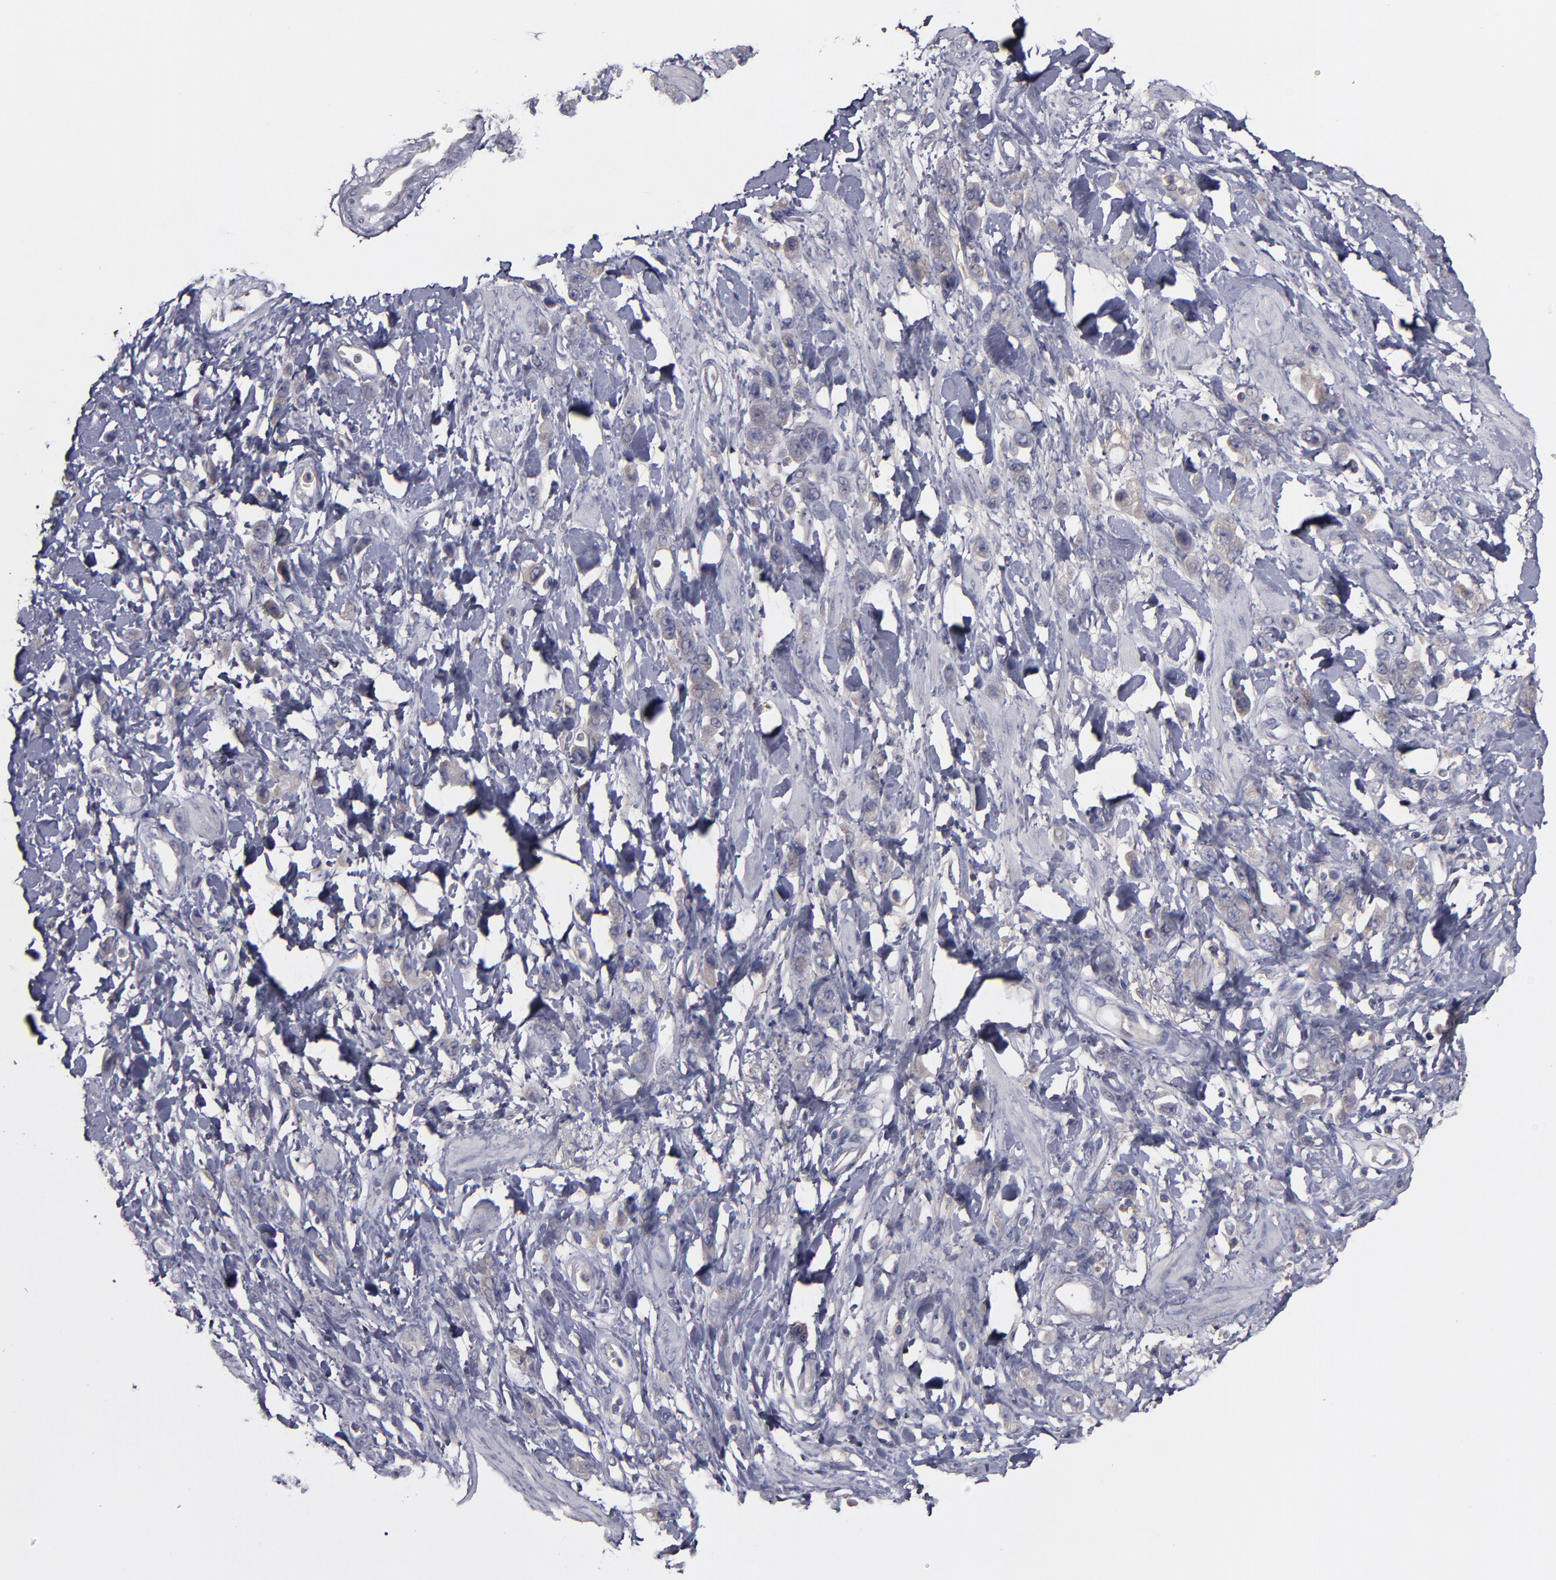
{"staining": {"intensity": "weak", "quantity": ">75%", "location": "cytoplasmic/membranous"}, "tissue": "stomach cancer", "cell_type": "Tumor cells", "image_type": "cancer", "snomed": [{"axis": "morphology", "description": "Normal tissue, NOS"}, {"axis": "morphology", "description": "Adenocarcinoma, NOS"}, {"axis": "topography", "description": "Stomach"}], "caption": "Immunohistochemistry staining of adenocarcinoma (stomach), which reveals low levels of weak cytoplasmic/membranous staining in approximately >75% of tumor cells indicating weak cytoplasmic/membranous protein staining. The staining was performed using DAB (3,3'-diaminobenzidine) (brown) for protein detection and nuclei were counterstained in hematoxylin (blue).", "gene": "MMP11", "patient": {"sex": "male", "age": 82}}